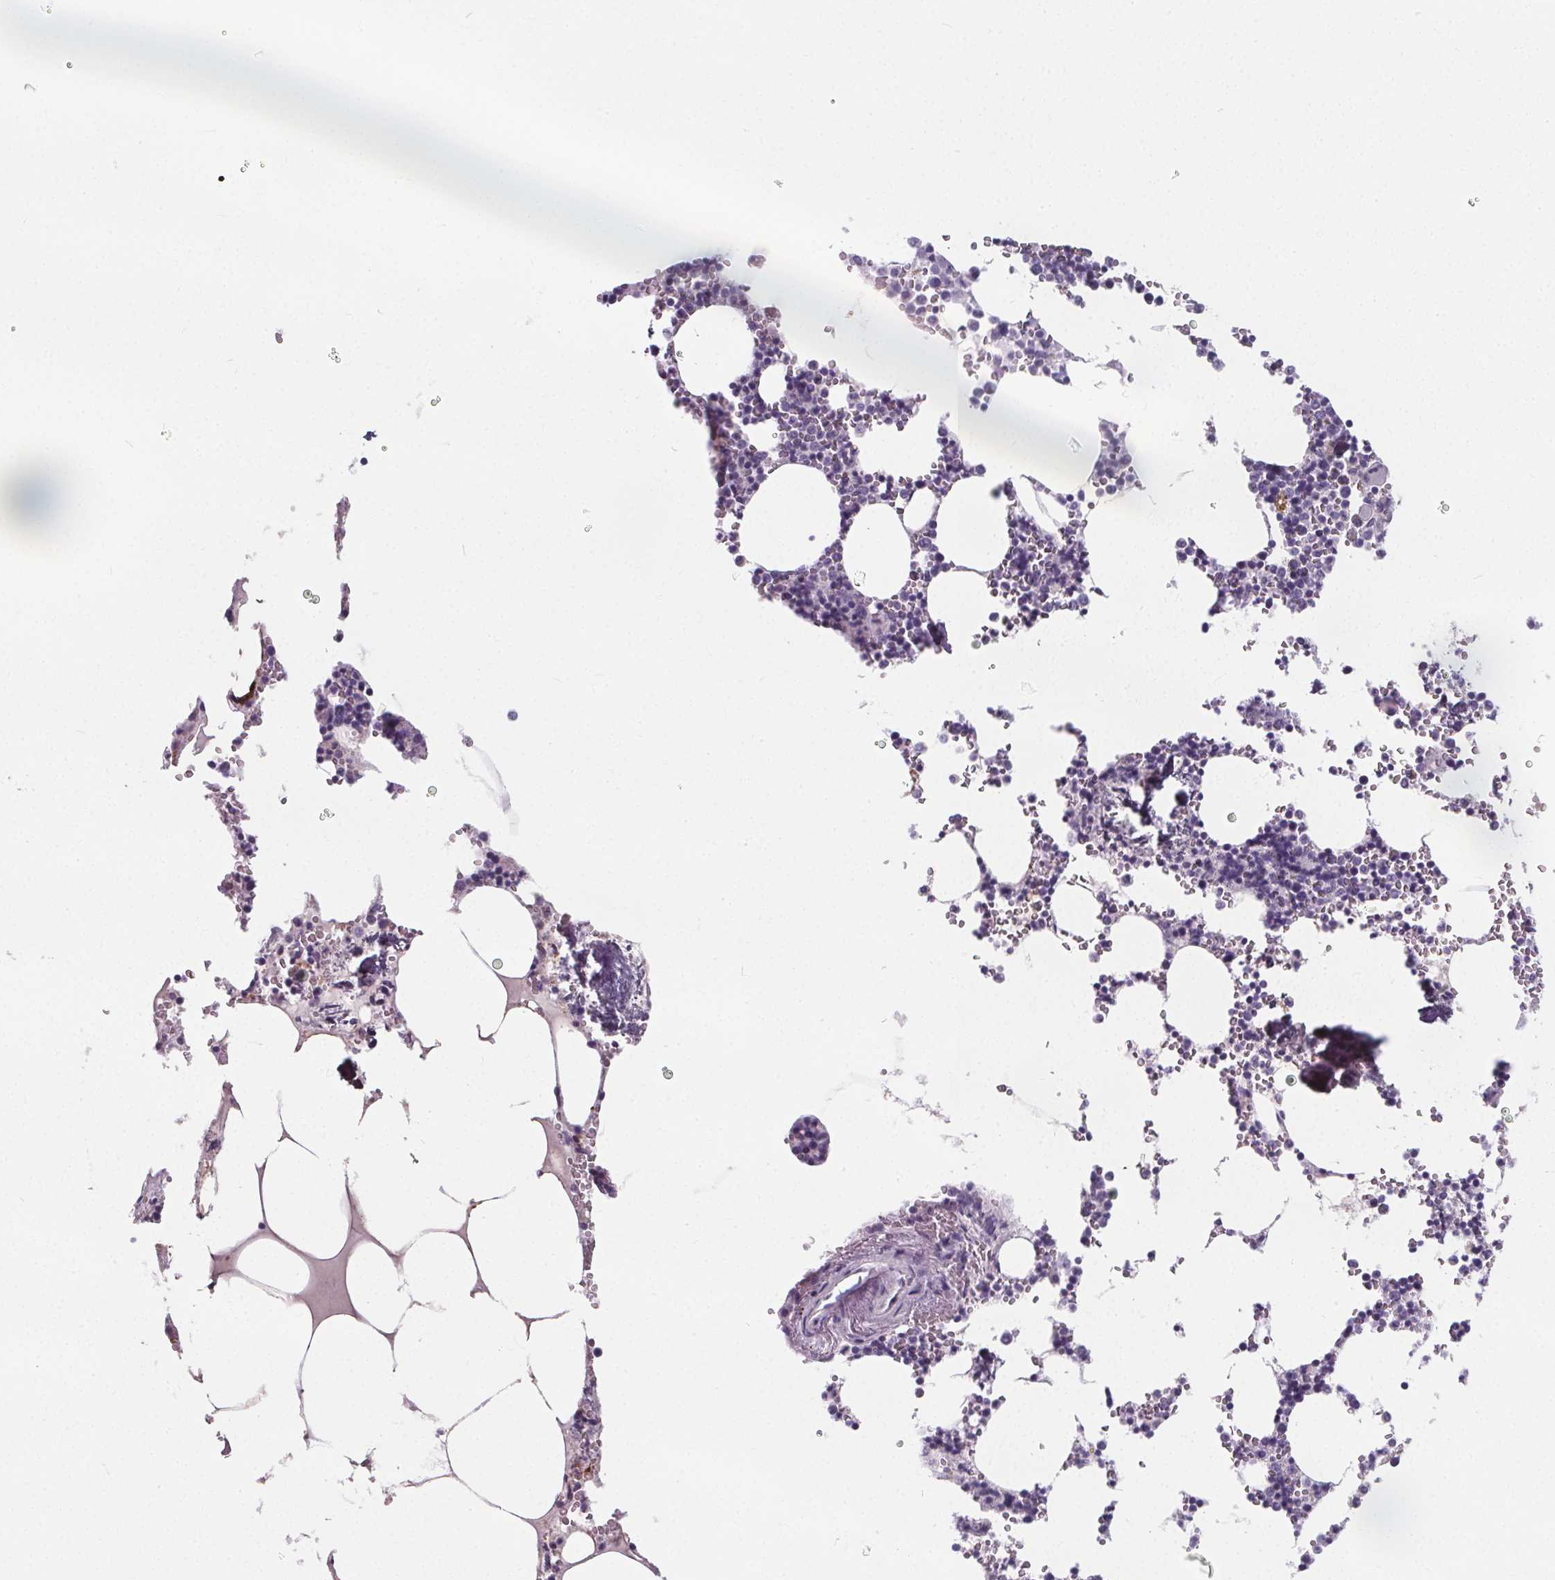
{"staining": {"intensity": "negative", "quantity": "none", "location": "none"}, "tissue": "bone marrow", "cell_type": "Hematopoietic cells", "image_type": "normal", "snomed": [{"axis": "morphology", "description": "Normal tissue, NOS"}, {"axis": "topography", "description": "Bone marrow"}], "caption": "This is a photomicrograph of immunohistochemistry staining of benign bone marrow, which shows no positivity in hematopoietic cells. (Brightfield microscopy of DAB (3,3'-diaminobenzidine) immunohistochemistry (IHC) at high magnification).", "gene": "ADRB1", "patient": {"sex": "male", "age": 54}}